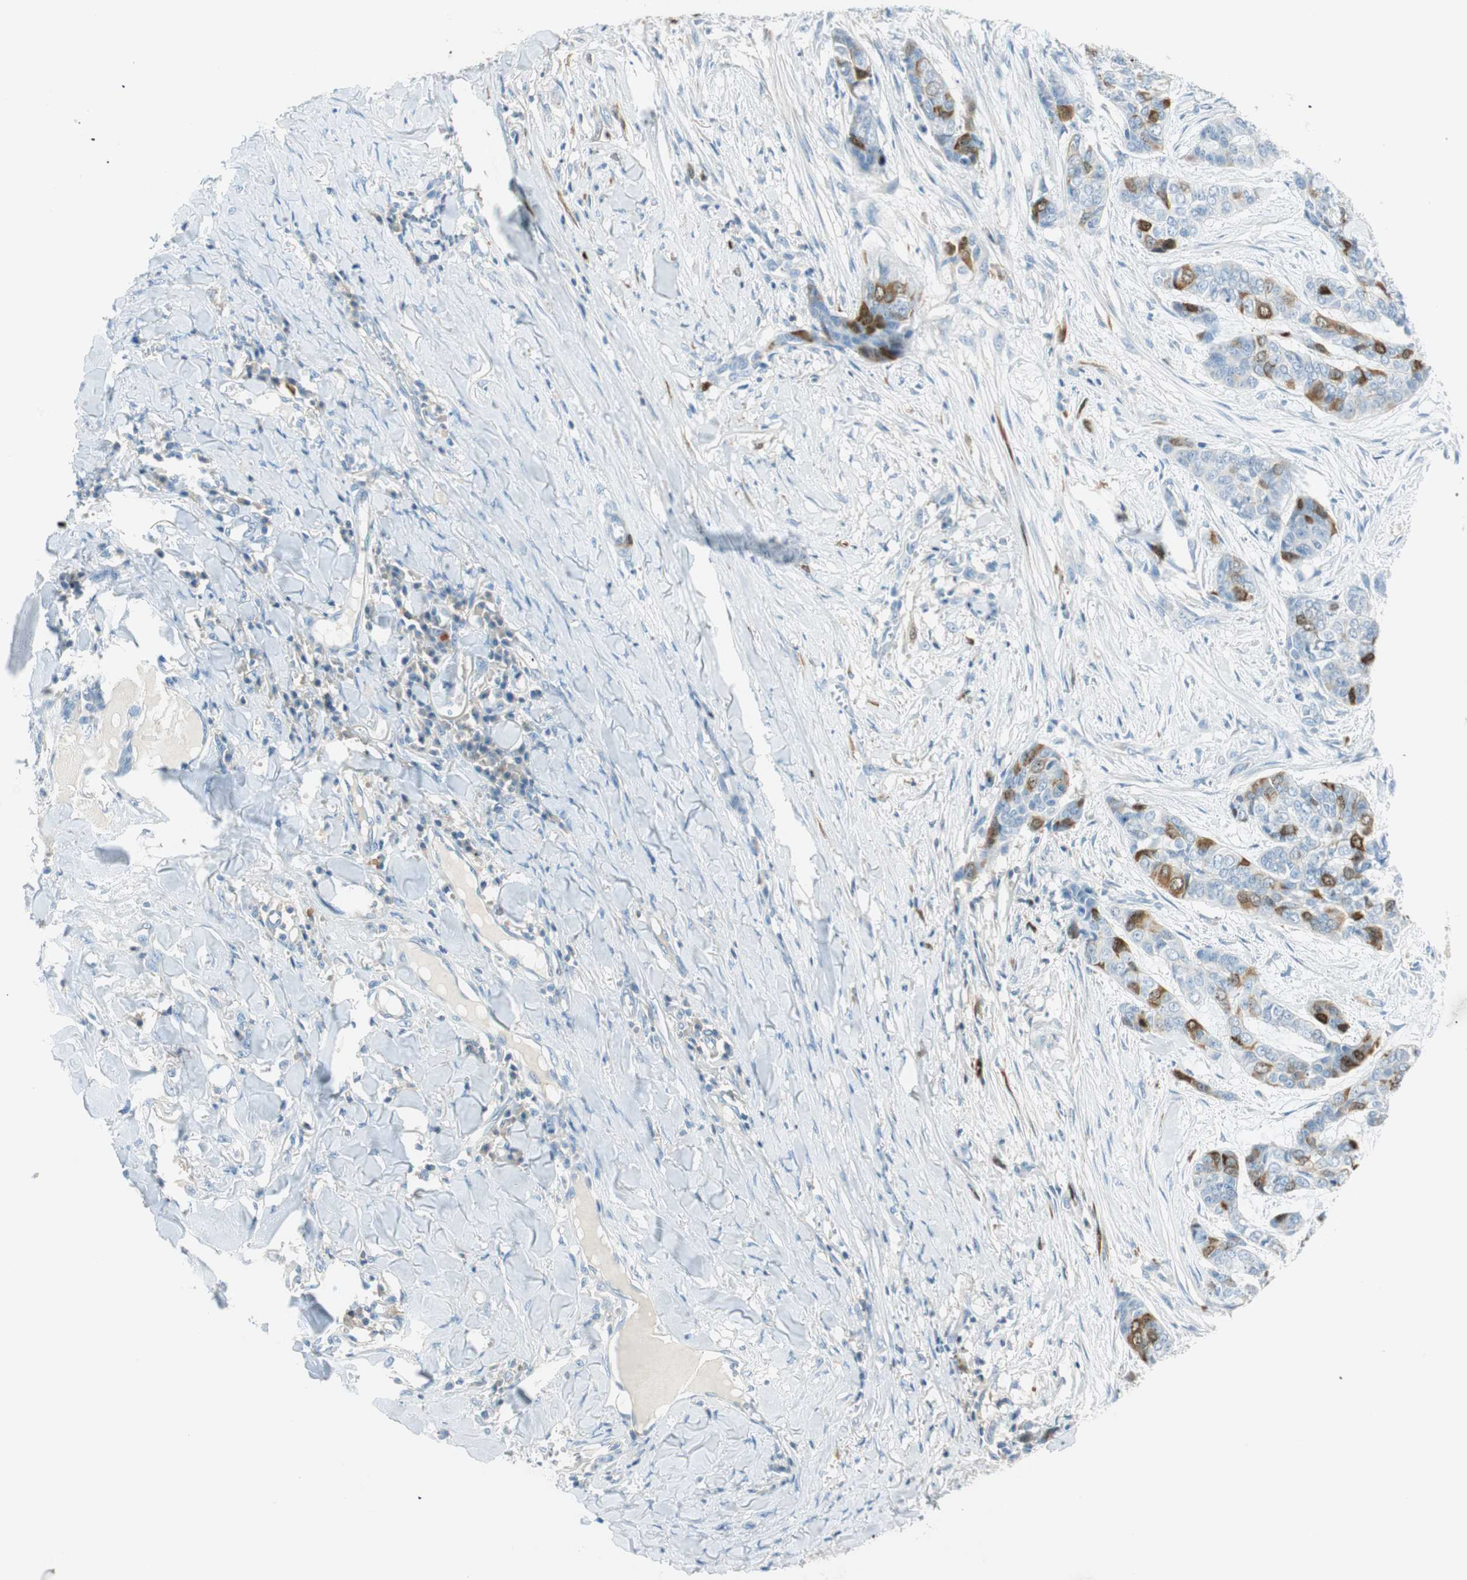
{"staining": {"intensity": "strong", "quantity": "<25%", "location": "cytoplasmic/membranous,nuclear"}, "tissue": "skin cancer", "cell_type": "Tumor cells", "image_type": "cancer", "snomed": [{"axis": "morphology", "description": "Basal cell carcinoma"}, {"axis": "topography", "description": "Skin"}], "caption": "IHC histopathology image of human skin basal cell carcinoma stained for a protein (brown), which exhibits medium levels of strong cytoplasmic/membranous and nuclear staining in approximately <25% of tumor cells.", "gene": "PTTG1", "patient": {"sex": "female", "age": 64}}